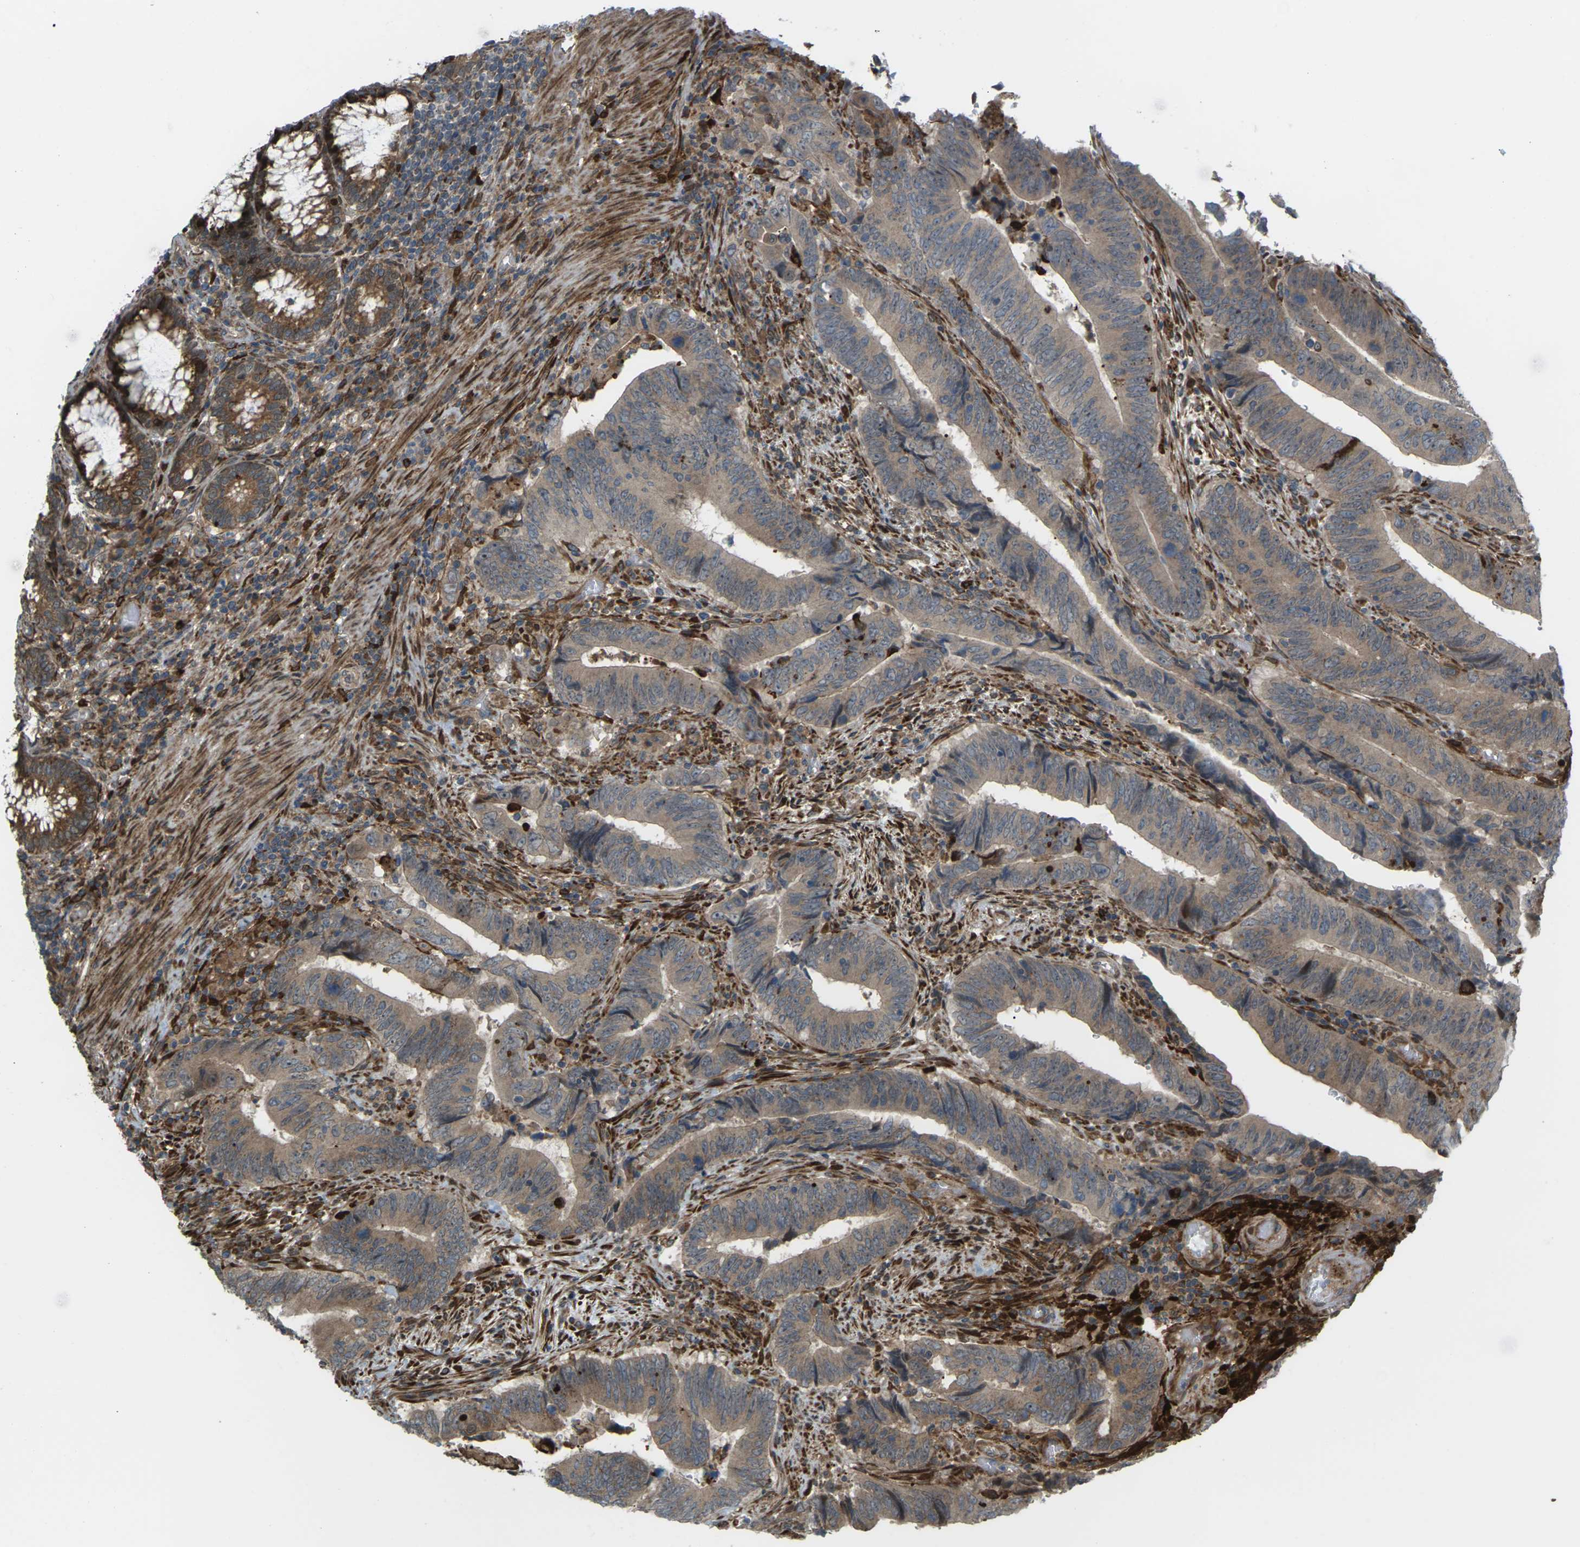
{"staining": {"intensity": "moderate", "quantity": ">75%", "location": "cytoplasmic/membranous"}, "tissue": "colorectal cancer", "cell_type": "Tumor cells", "image_type": "cancer", "snomed": [{"axis": "morphology", "description": "Normal tissue, NOS"}, {"axis": "morphology", "description": "Adenocarcinoma, NOS"}, {"axis": "topography", "description": "Colon"}], "caption": "DAB (3,3'-diaminobenzidine) immunohistochemical staining of human colorectal adenocarcinoma reveals moderate cytoplasmic/membranous protein positivity in about >75% of tumor cells. (Brightfield microscopy of DAB IHC at high magnification).", "gene": "ROBO1", "patient": {"sex": "male", "age": 56}}